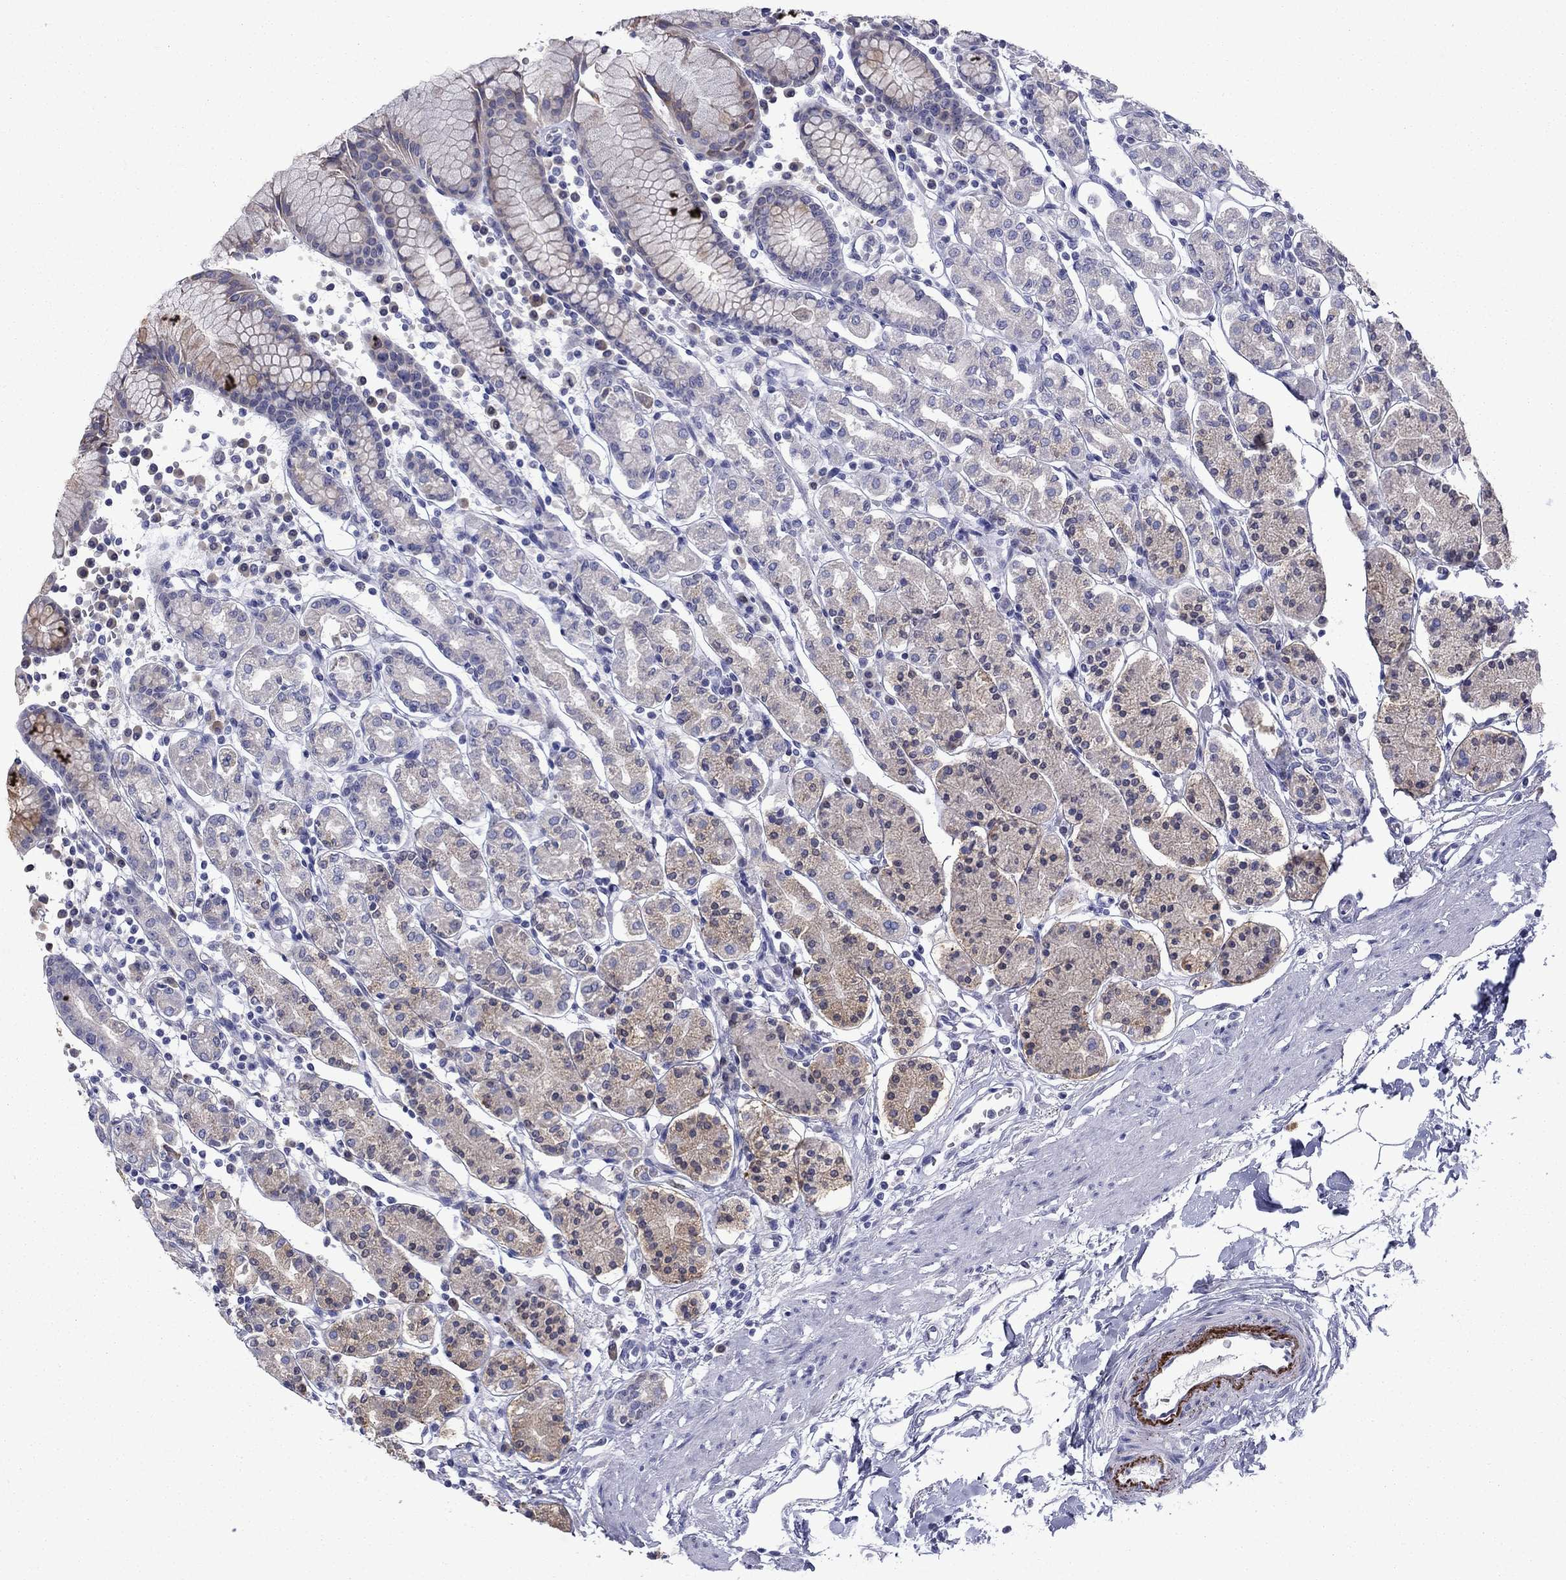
{"staining": {"intensity": "moderate", "quantity": "<25%", "location": "cytoplasmic/membranous"}, "tissue": "stomach", "cell_type": "Glandular cells", "image_type": "normal", "snomed": [{"axis": "morphology", "description": "Normal tissue, NOS"}, {"axis": "topography", "description": "Stomach, upper"}, {"axis": "topography", "description": "Stomach"}], "caption": "Stomach stained with immunohistochemistry (IHC) exhibits moderate cytoplasmic/membranous staining in approximately <25% of glandular cells.", "gene": "TMPRSS11A", "patient": {"sex": "male", "age": 62}}